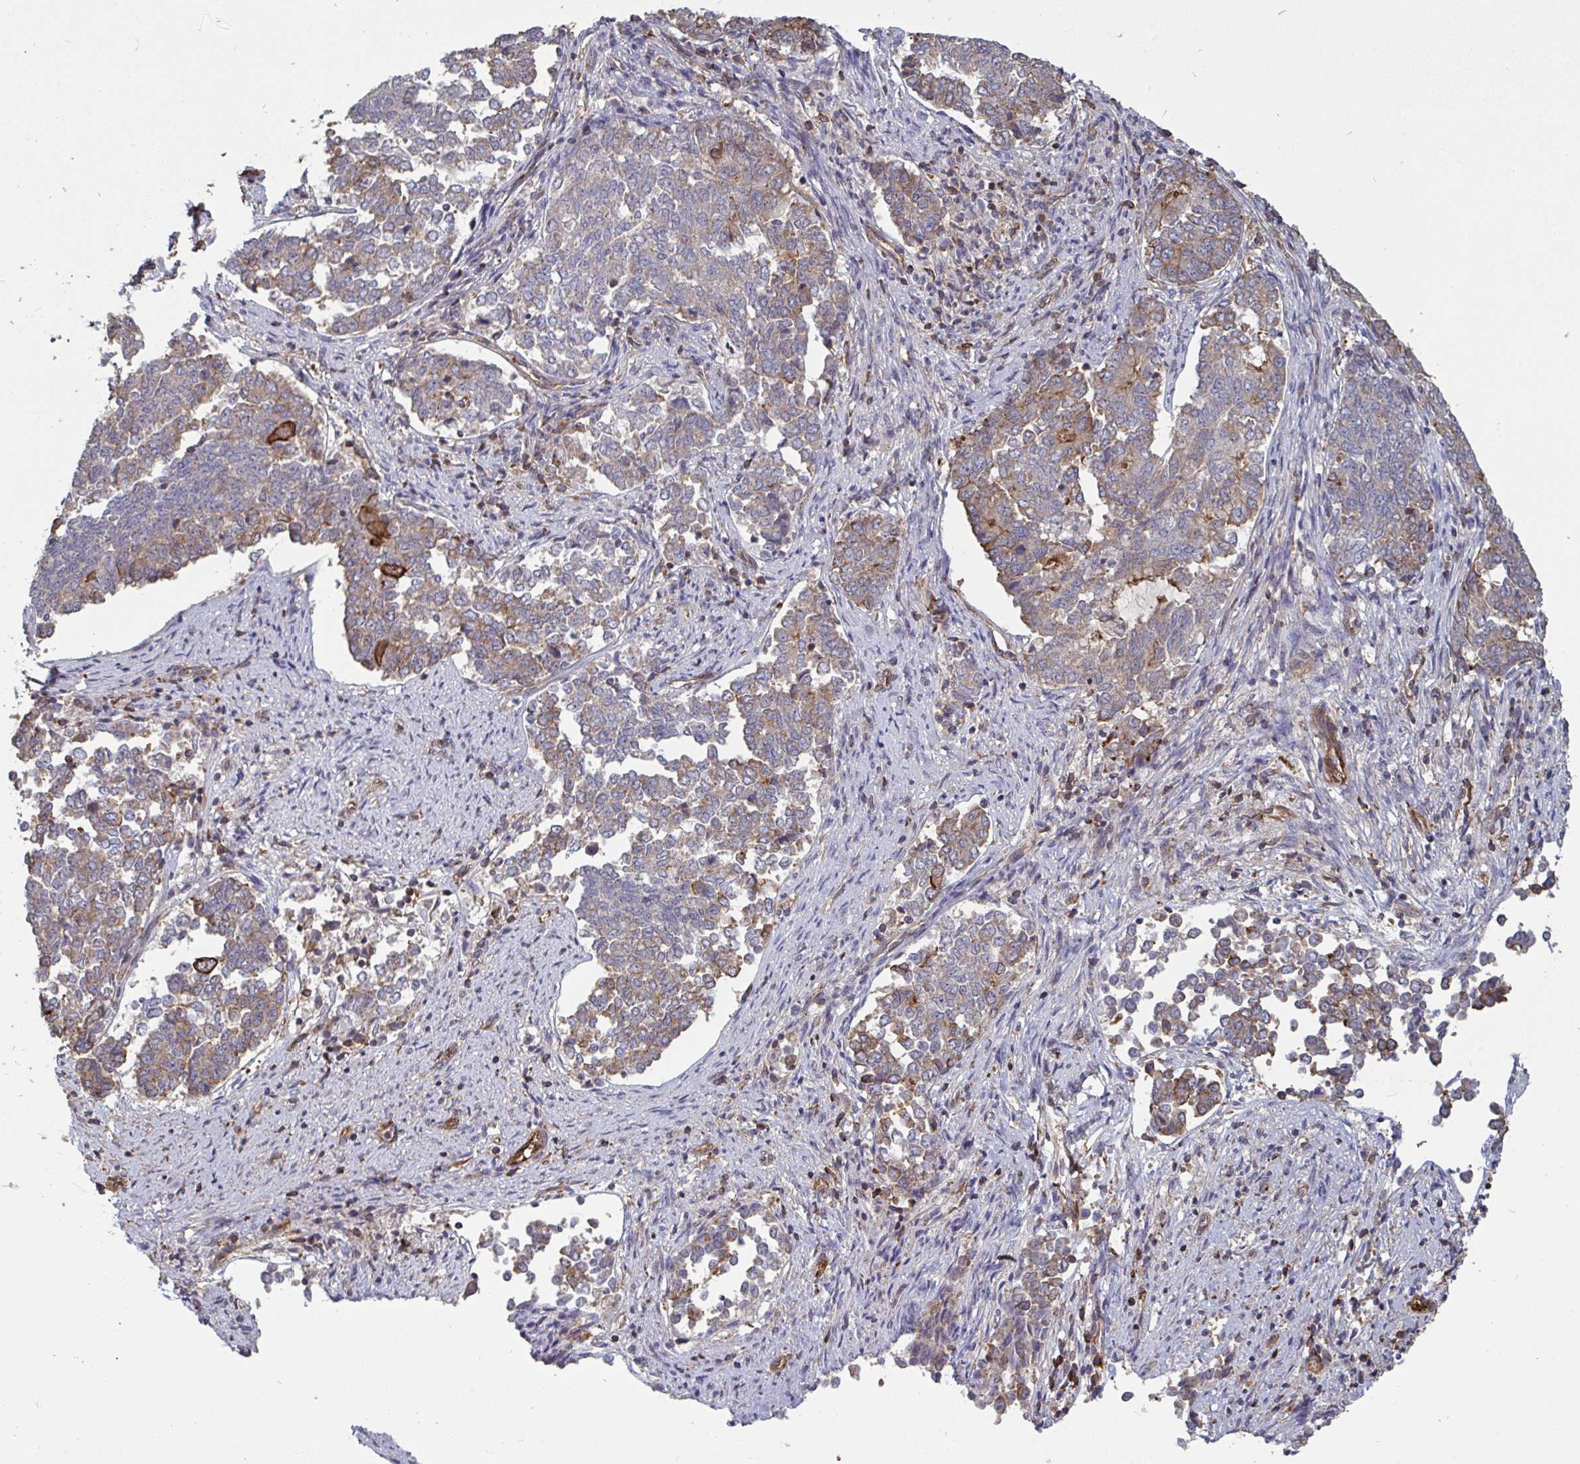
{"staining": {"intensity": "negative", "quantity": "none", "location": "none"}, "tissue": "endometrial cancer", "cell_type": "Tumor cells", "image_type": "cancer", "snomed": [{"axis": "morphology", "description": "Adenocarcinoma, NOS"}, {"axis": "topography", "description": "Endometrium"}], "caption": "Immunohistochemistry (IHC) image of human endometrial cancer stained for a protein (brown), which reveals no positivity in tumor cells.", "gene": "ISCU", "patient": {"sex": "female", "age": 80}}